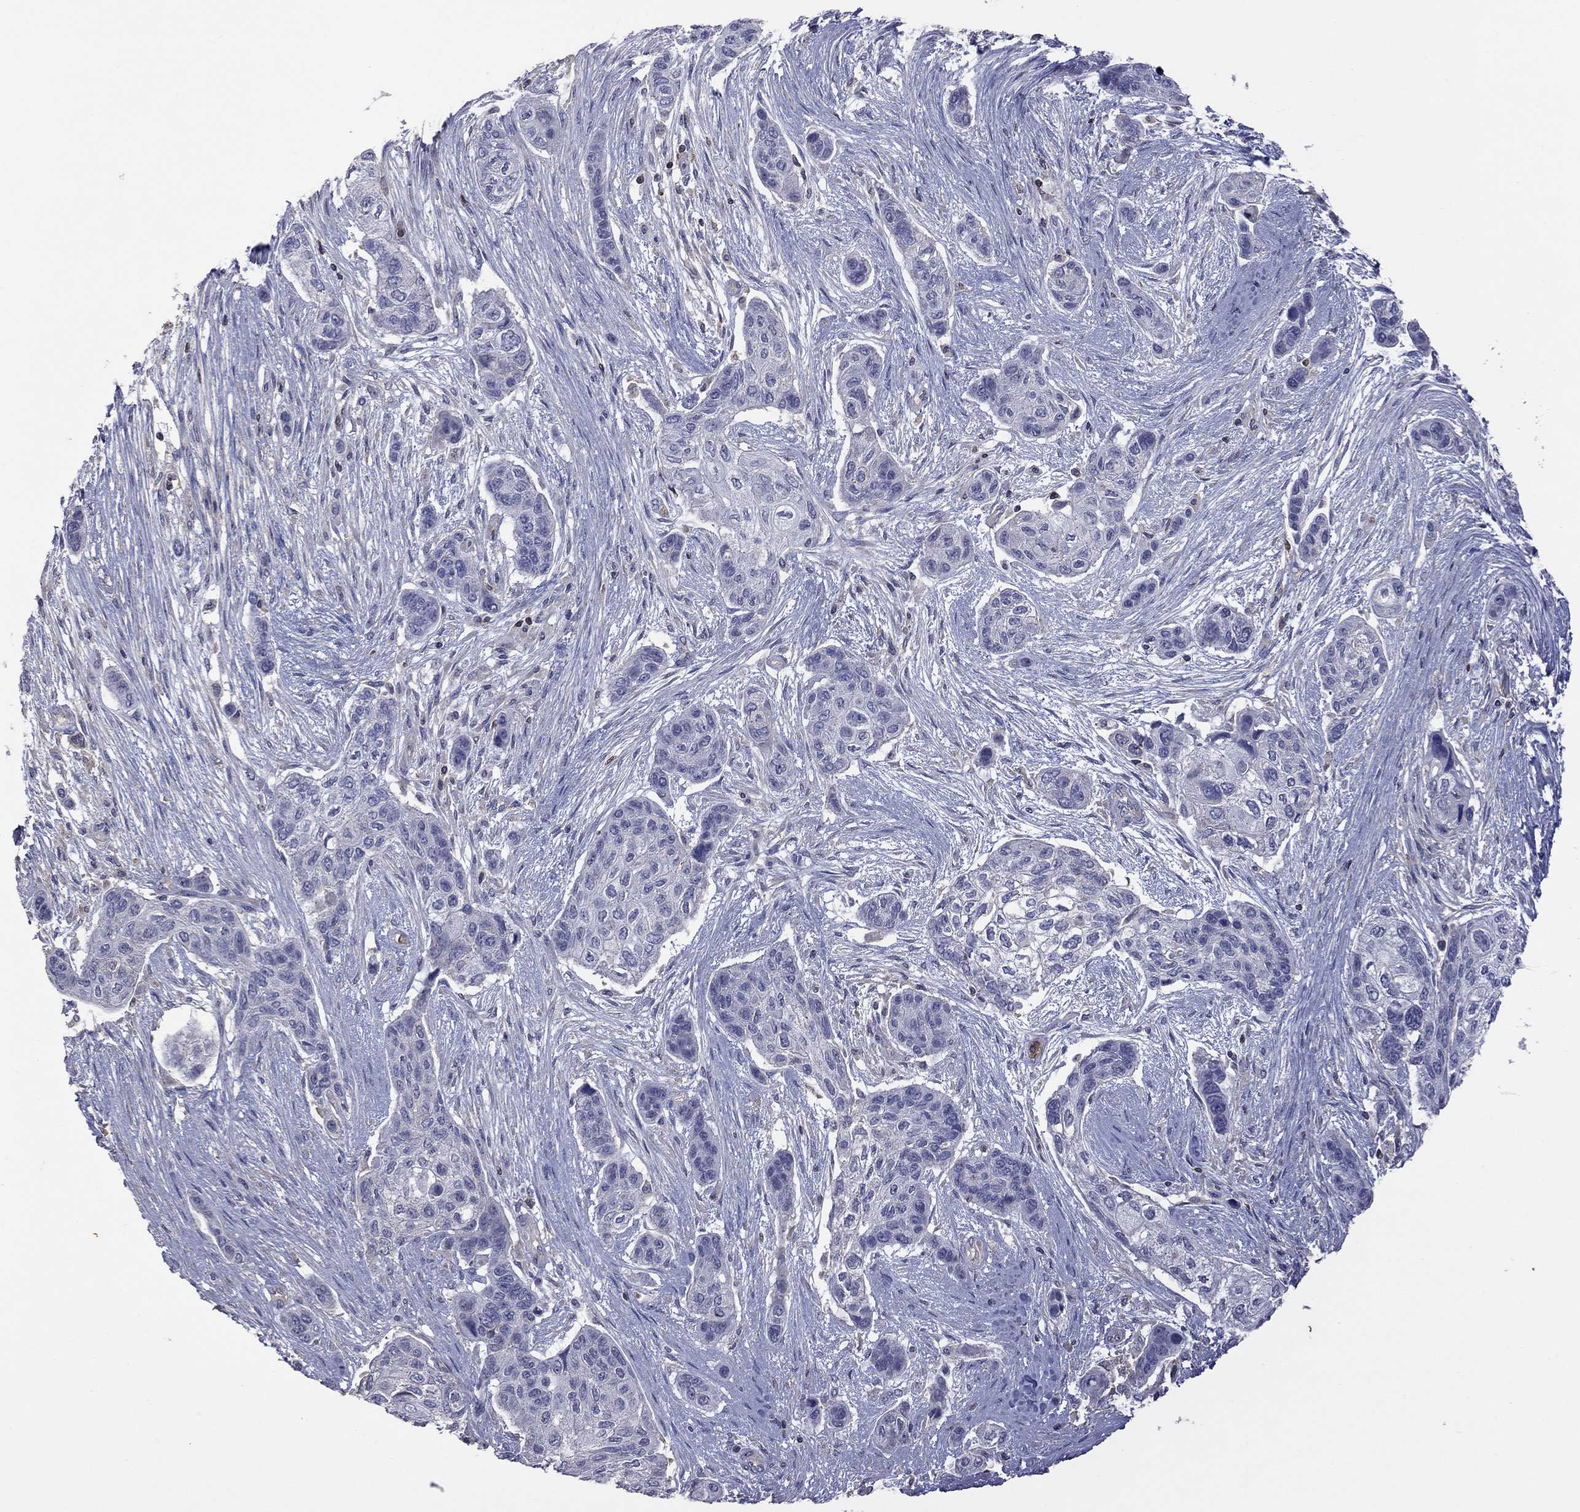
{"staining": {"intensity": "negative", "quantity": "none", "location": "none"}, "tissue": "lung cancer", "cell_type": "Tumor cells", "image_type": "cancer", "snomed": [{"axis": "morphology", "description": "Squamous cell carcinoma, NOS"}, {"axis": "topography", "description": "Lung"}], "caption": "This is an immunohistochemistry photomicrograph of human squamous cell carcinoma (lung). There is no expression in tumor cells.", "gene": "IPCEF1", "patient": {"sex": "male", "age": 69}}